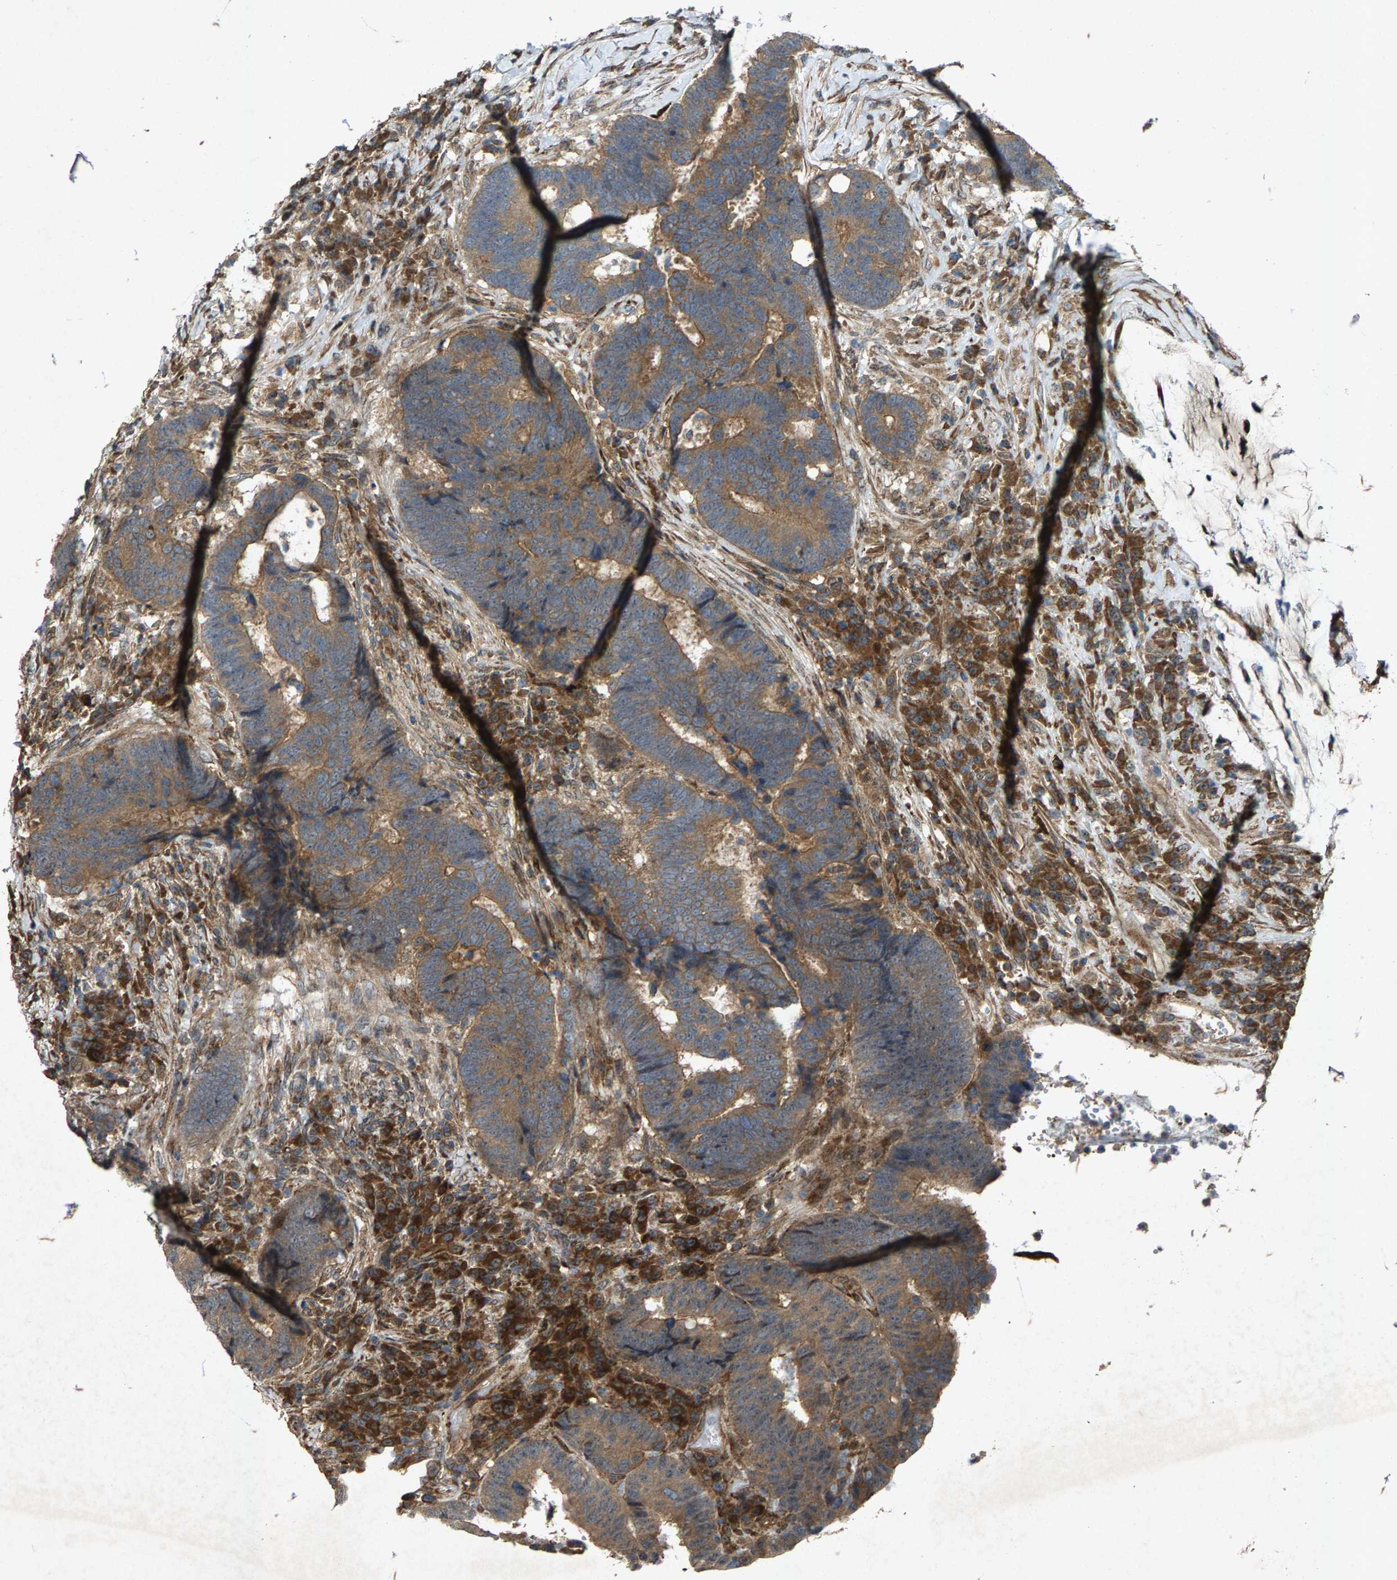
{"staining": {"intensity": "moderate", "quantity": ">75%", "location": "cytoplasmic/membranous"}, "tissue": "colorectal cancer", "cell_type": "Tumor cells", "image_type": "cancer", "snomed": [{"axis": "morphology", "description": "Adenocarcinoma, NOS"}, {"axis": "topography", "description": "Rectum"}], "caption": "A micrograph of human colorectal cancer stained for a protein displays moderate cytoplasmic/membranous brown staining in tumor cells. The staining is performed using DAB brown chromogen to label protein expression. The nuclei are counter-stained blue using hematoxylin.", "gene": "LRRC72", "patient": {"sex": "female", "age": 89}}